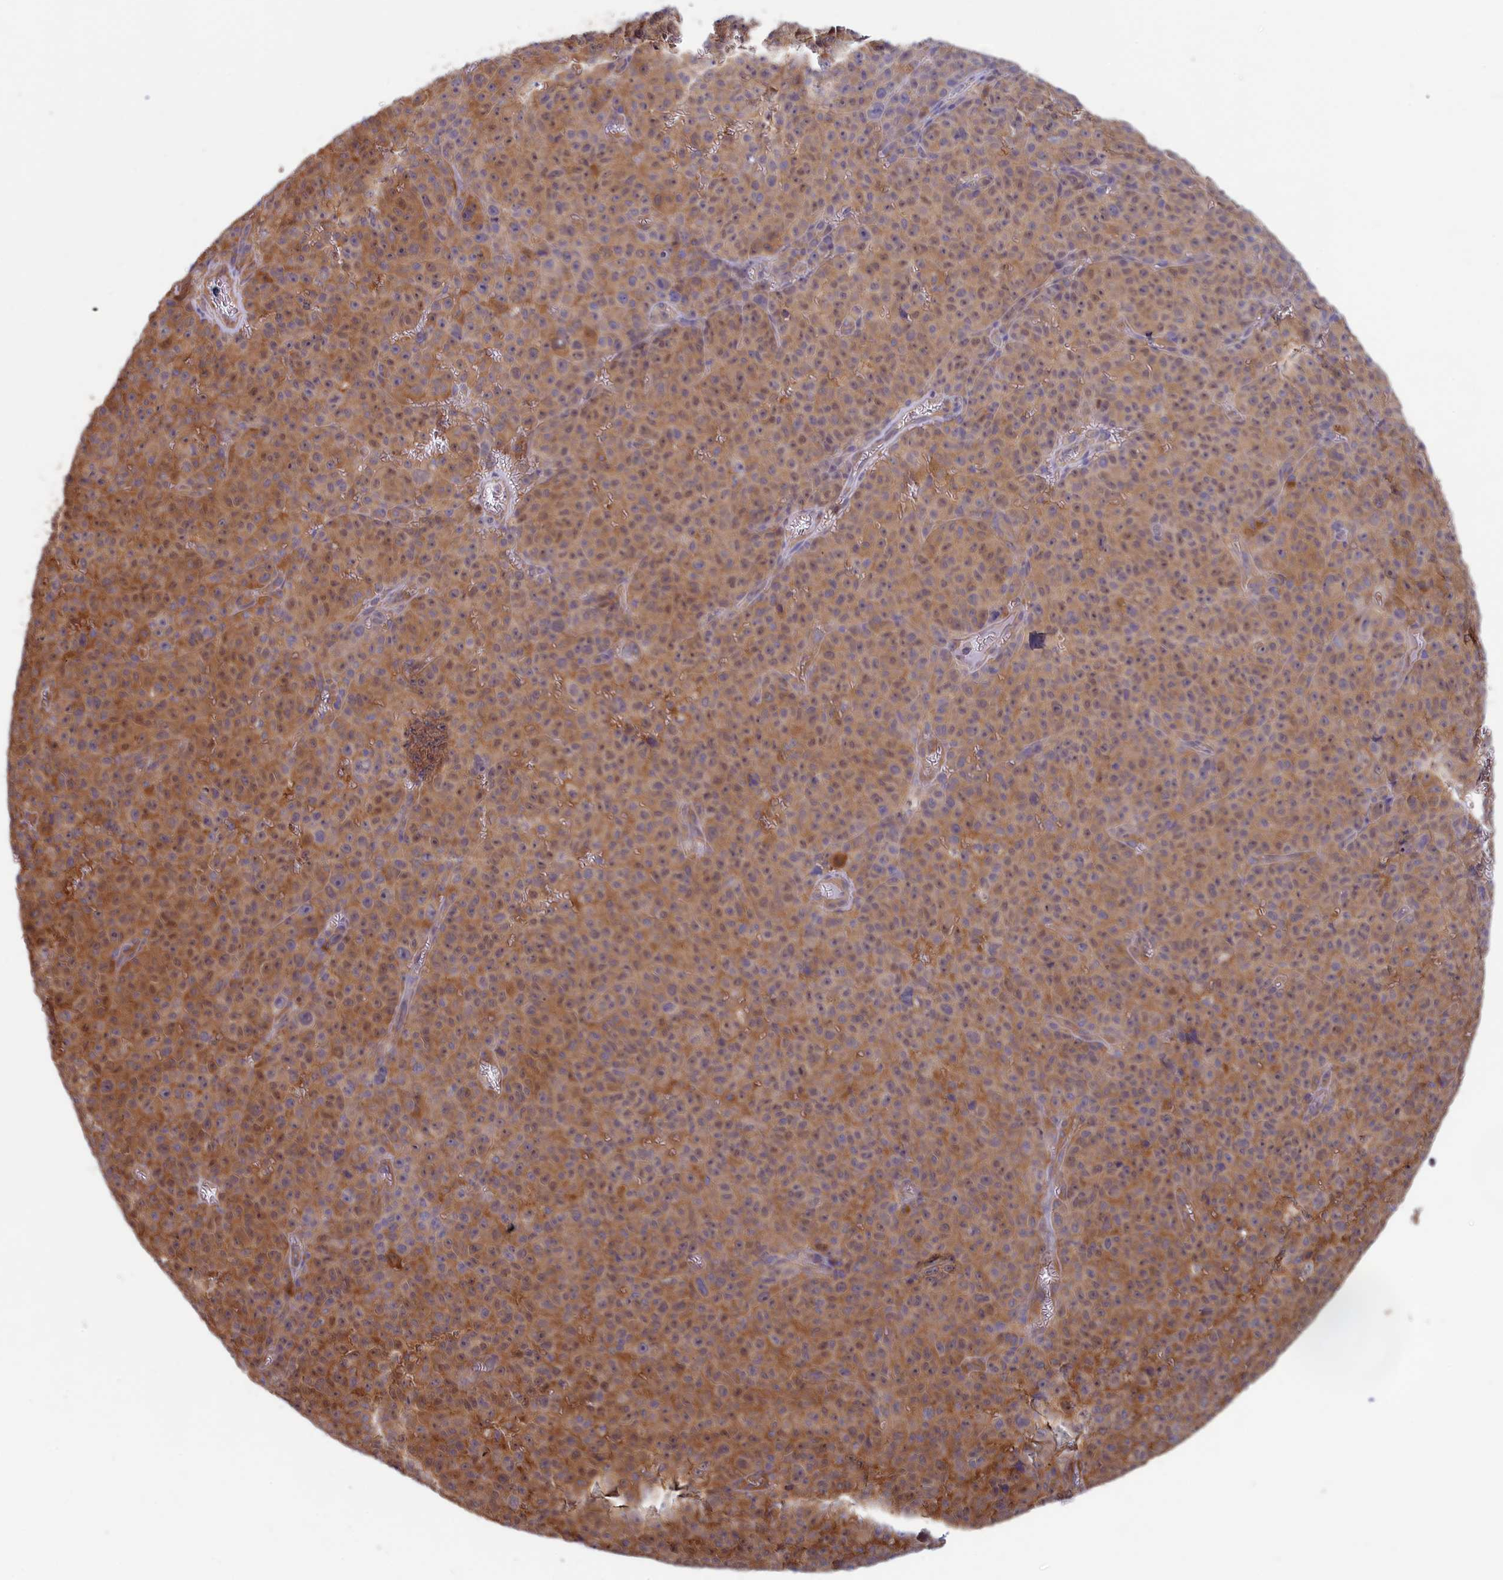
{"staining": {"intensity": "moderate", "quantity": ">75%", "location": "cytoplasmic/membranous"}, "tissue": "melanoma", "cell_type": "Tumor cells", "image_type": "cancer", "snomed": [{"axis": "morphology", "description": "Malignant melanoma, NOS"}, {"axis": "topography", "description": "Skin"}], "caption": "IHC micrograph of neoplastic tissue: malignant melanoma stained using IHC reveals medium levels of moderate protein expression localized specifically in the cytoplasmic/membranous of tumor cells, appearing as a cytoplasmic/membranous brown color.", "gene": "SYNDIG1L", "patient": {"sex": "female", "age": 82}}